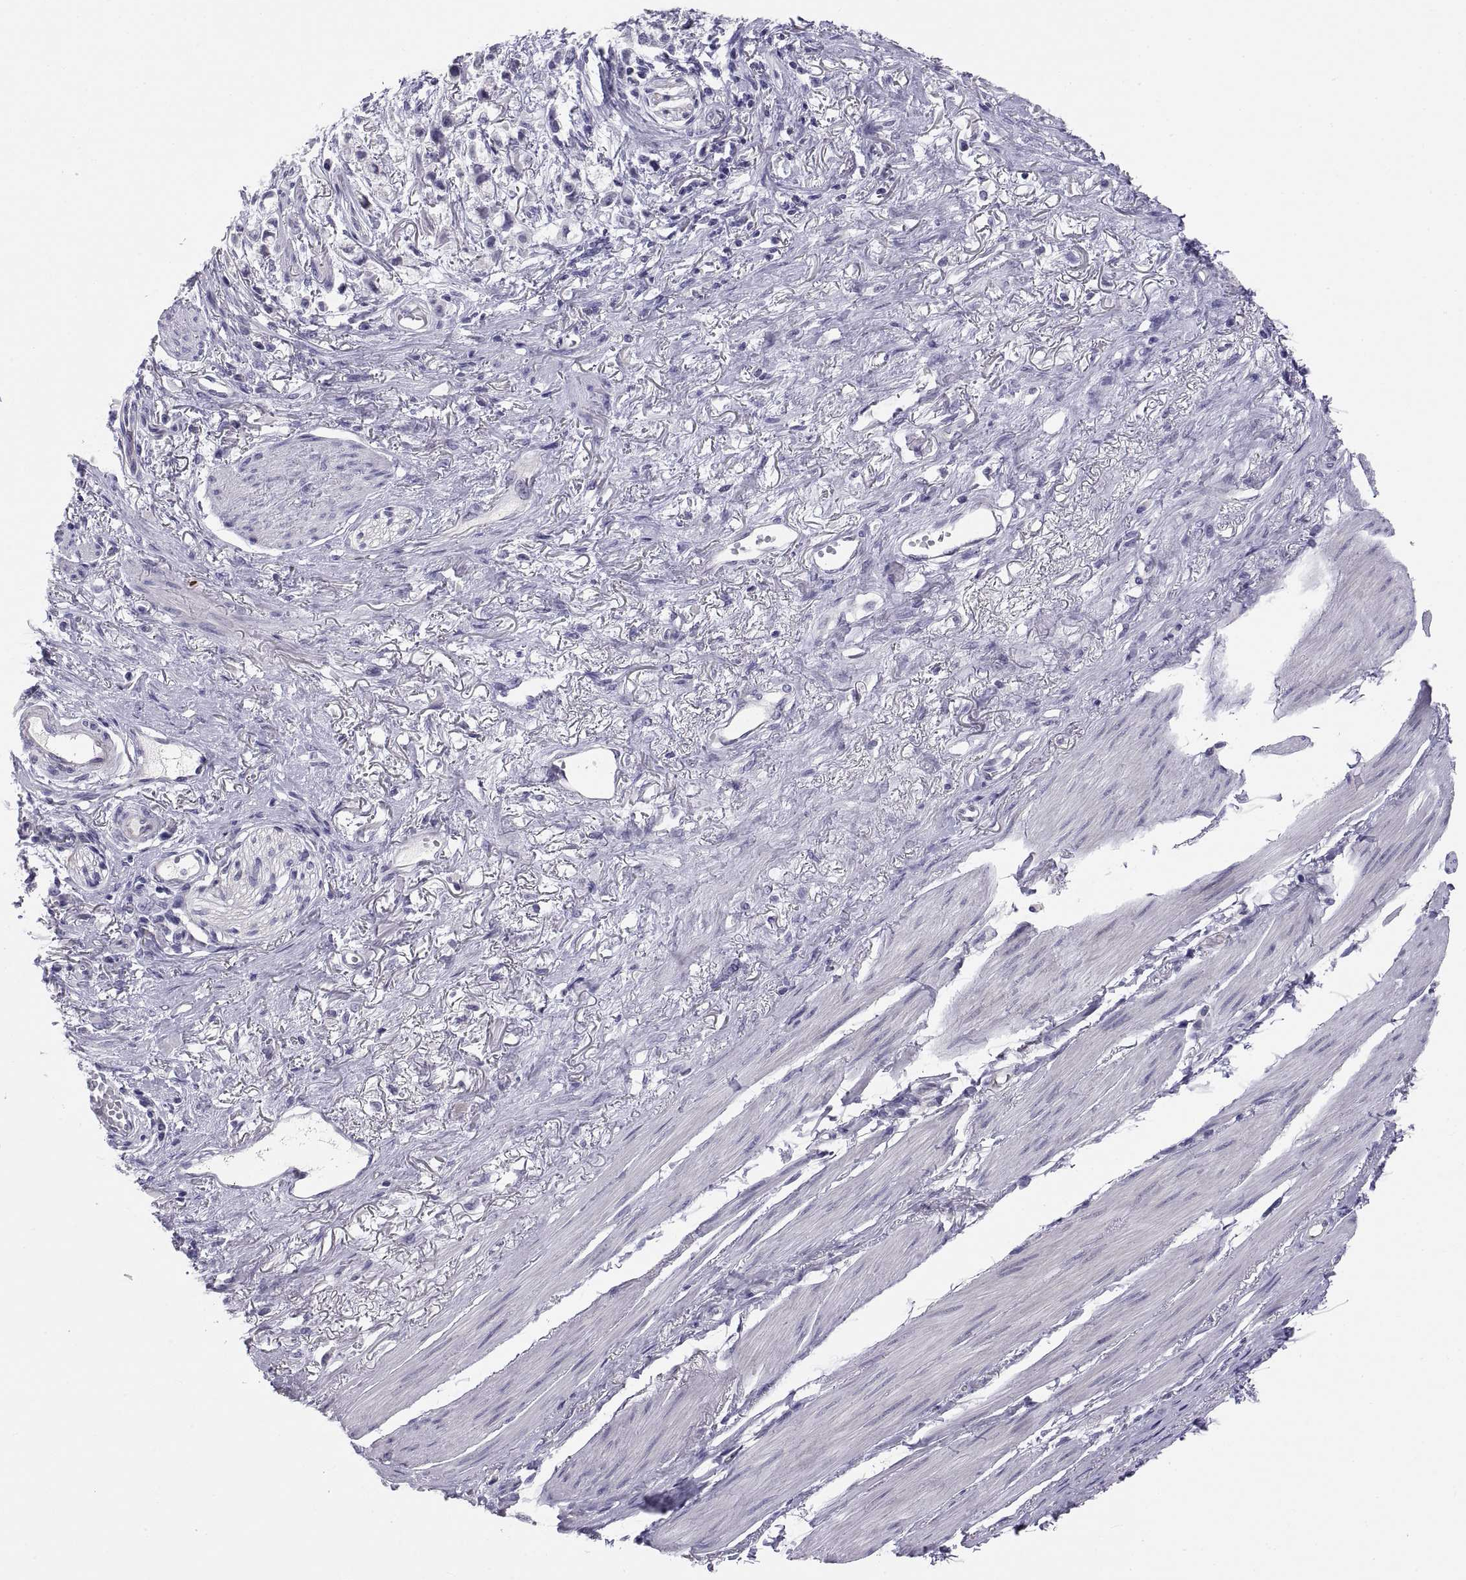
{"staining": {"intensity": "negative", "quantity": "none", "location": "none"}, "tissue": "stomach cancer", "cell_type": "Tumor cells", "image_type": "cancer", "snomed": [{"axis": "morphology", "description": "Adenocarcinoma, NOS"}, {"axis": "topography", "description": "Stomach"}], "caption": "IHC image of adenocarcinoma (stomach) stained for a protein (brown), which exhibits no positivity in tumor cells.", "gene": "TEX13A", "patient": {"sex": "female", "age": 81}}